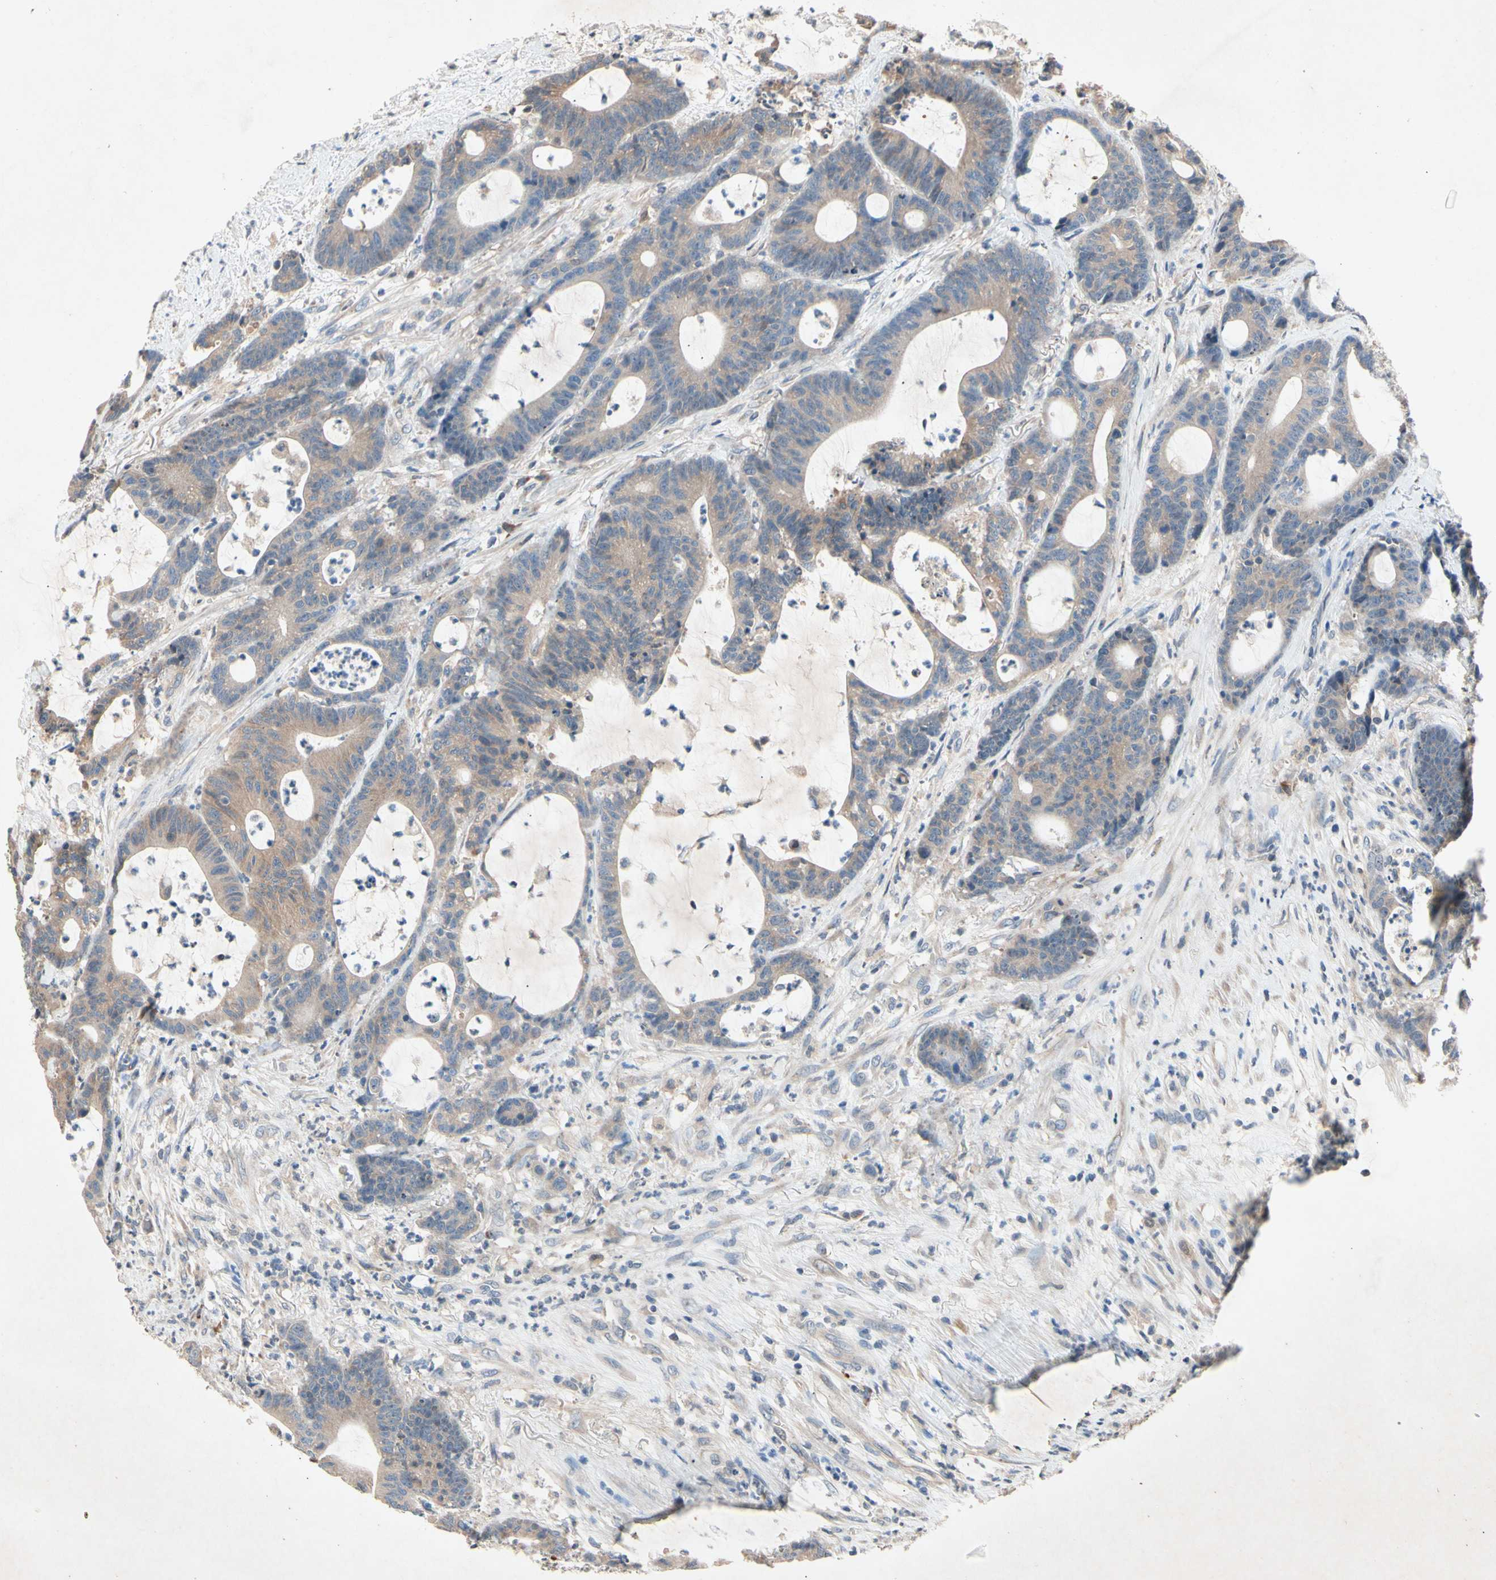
{"staining": {"intensity": "moderate", "quantity": ">75%", "location": "cytoplasmic/membranous"}, "tissue": "colorectal cancer", "cell_type": "Tumor cells", "image_type": "cancer", "snomed": [{"axis": "morphology", "description": "Adenocarcinoma, NOS"}, {"axis": "topography", "description": "Colon"}], "caption": "Adenocarcinoma (colorectal) tissue exhibits moderate cytoplasmic/membranous expression in approximately >75% of tumor cells", "gene": "PRDX4", "patient": {"sex": "female", "age": 84}}